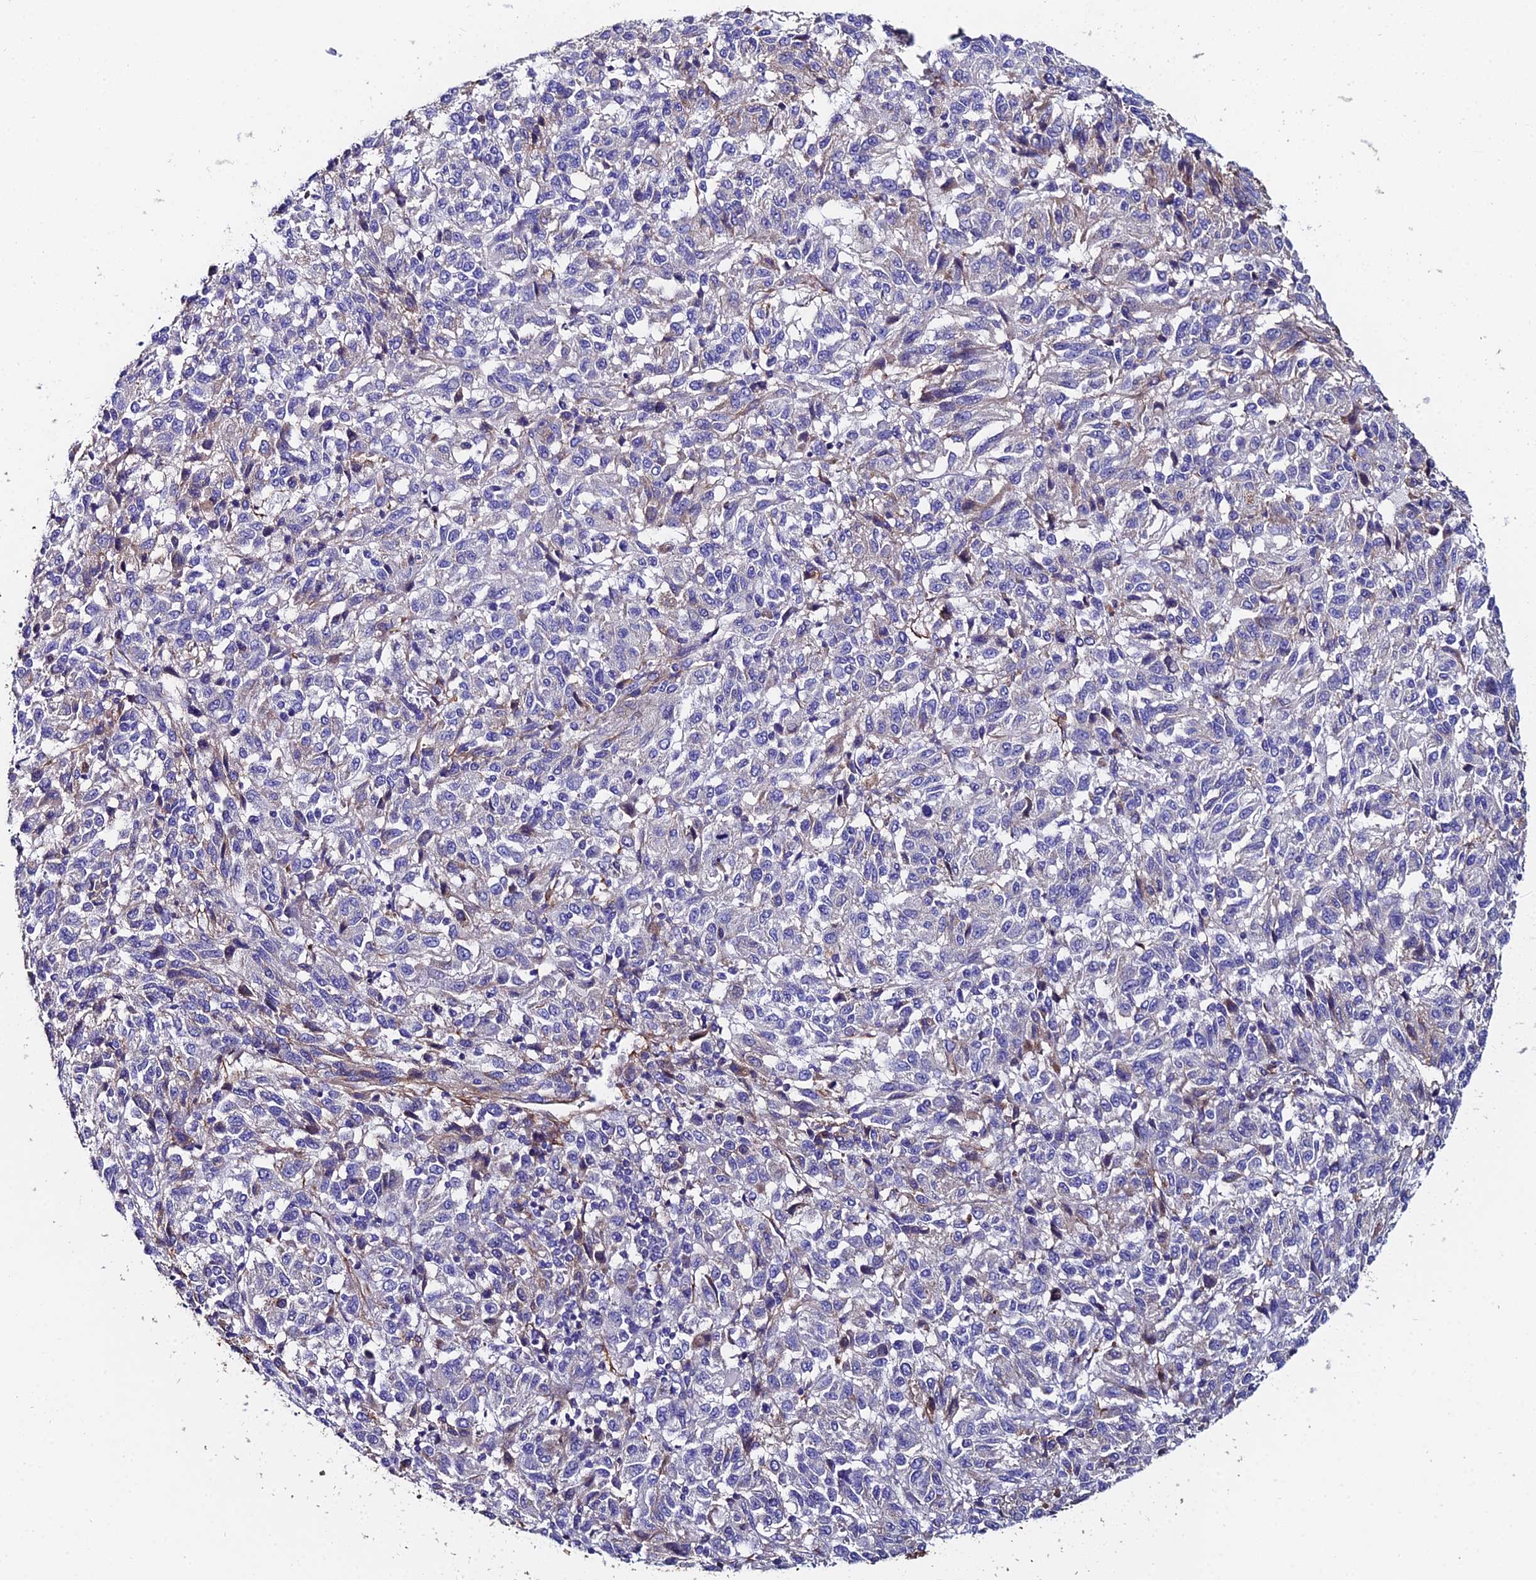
{"staining": {"intensity": "negative", "quantity": "none", "location": "none"}, "tissue": "melanoma", "cell_type": "Tumor cells", "image_type": "cancer", "snomed": [{"axis": "morphology", "description": "Malignant melanoma, Metastatic site"}, {"axis": "topography", "description": "Lung"}], "caption": "Protein analysis of melanoma reveals no significant expression in tumor cells. (DAB (3,3'-diaminobenzidine) immunohistochemistry (IHC), high magnification).", "gene": "C6", "patient": {"sex": "male", "age": 64}}